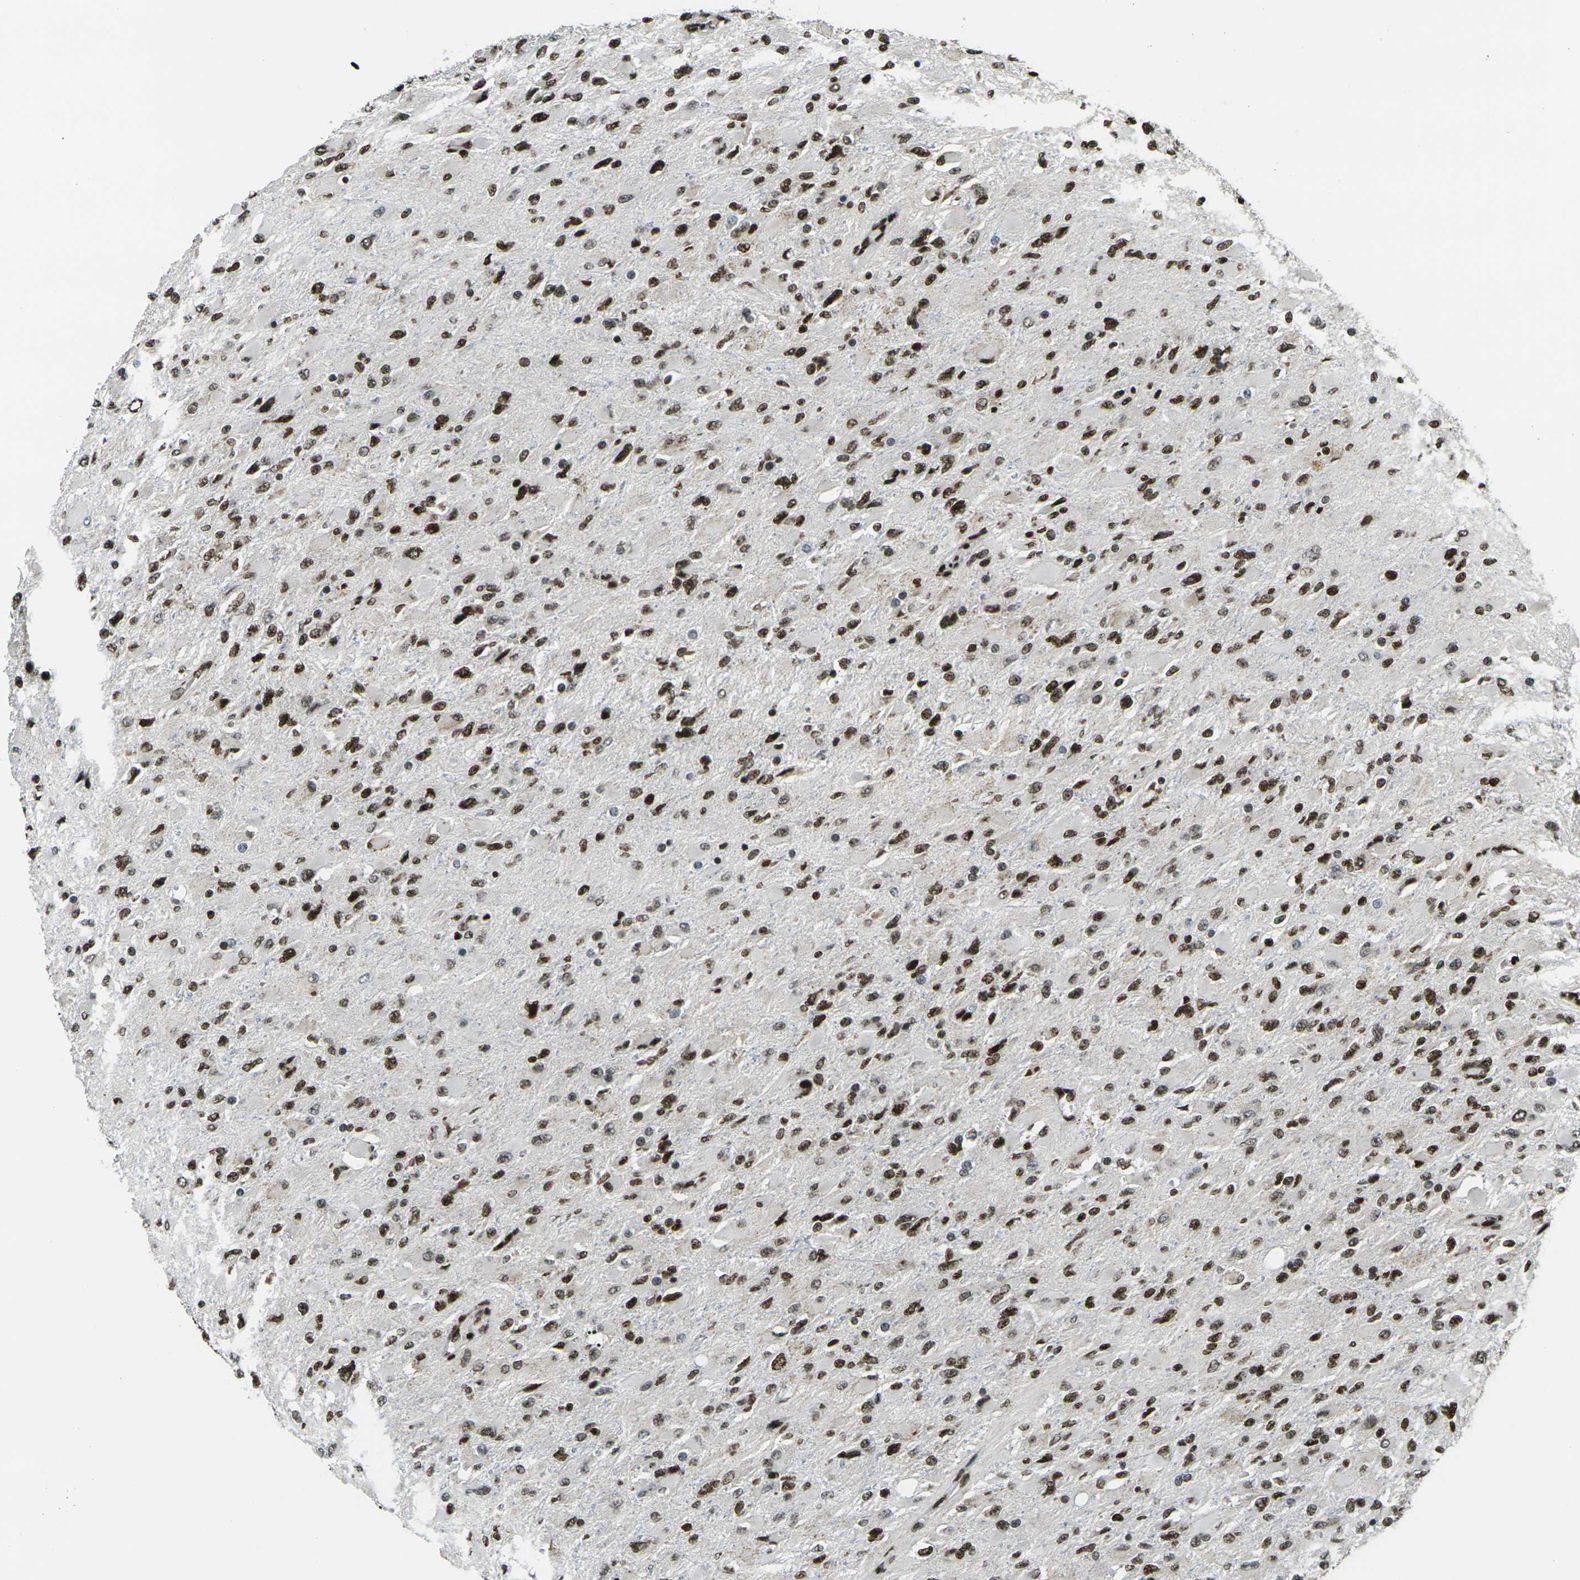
{"staining": {"intensity": "strong", "quantity": ">75%", "location": "nuclear"}, "tissue": "glioma", "cell_type": "Tumor cells", "image_type": "cancer", "snomed": [{"axis": "morphology", "description": "Glioma, malignant, High grade"}, {"axis": "topography", "description": "Cerebral cortex"}], "caption": "IHC photomicrograph of neoplastic tissue: human malignant high-grade glioma stained using immunohistochemistry exhibits high levels of strong protein expression localized specifically in the nuclear of tumor cells, appearing as a nuclear brown color.", "gene": "H1-10", "patient": {"sex": "female", "age": 36}}